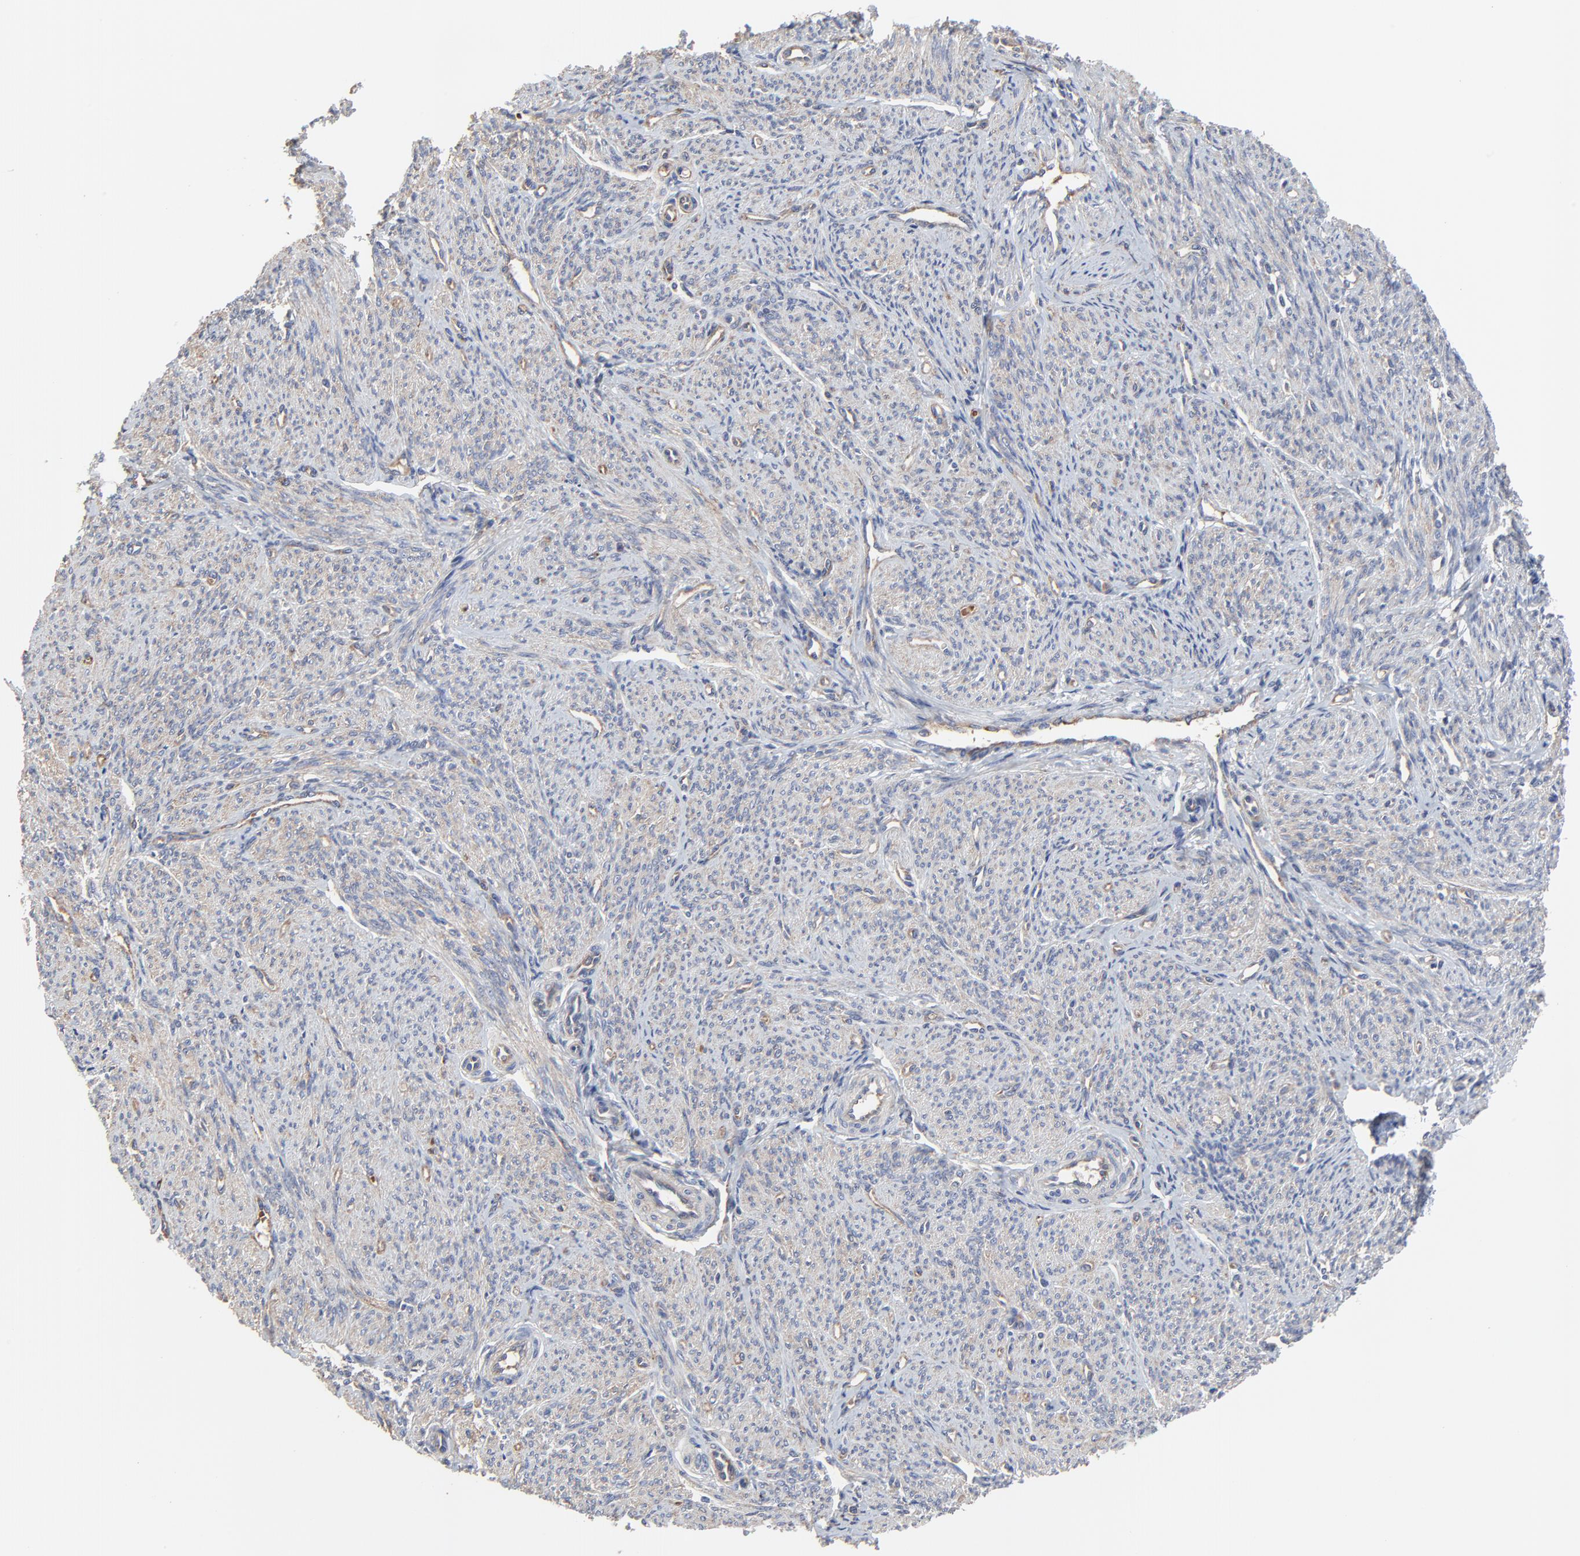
{"staining": {"intensity": "weak", "quantity": "25%-75%", "location": "cytoplasmic/membranous"}, "tissue": "smooth muscle", "cell_type": "Smooth muscle cells", "image_type": "normal", "snomed": [{"axis": "morphology", "description": "Normal tissue, NOS"}, {"axis": "topography", "description": "Smooth muscle"}], "caption": "A brown stain shows weak cytoplasmic/membranous positivity of a protein in smooth muscle cells of normal human smooth muscle.", "gene": "NXF3", "patient": {"sex": "female", "age": 65}}